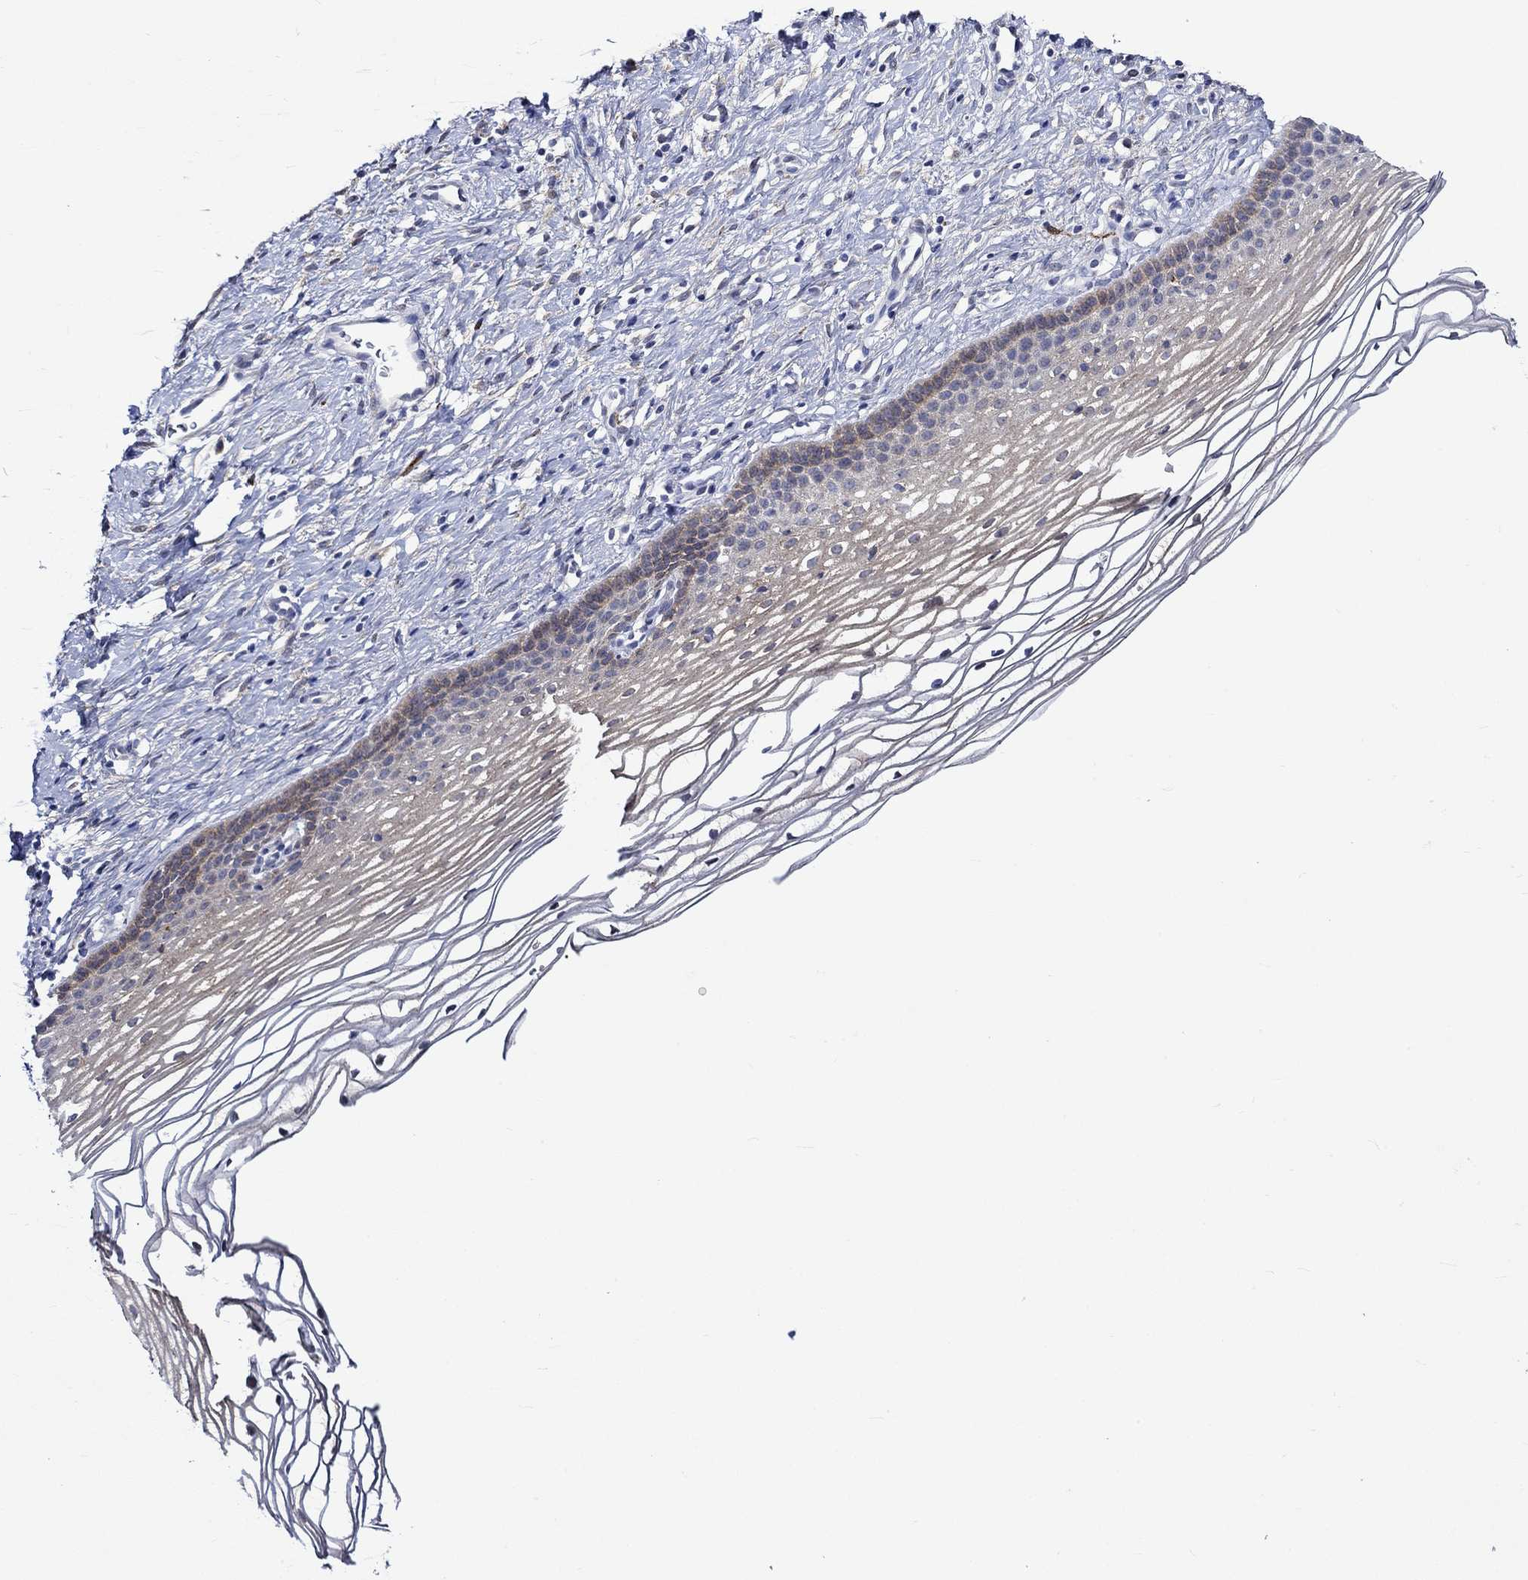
{"staining": {"intensity": "negative", "quantity": "none", "location": "none"}, "tissue": "cervix", "cell_type": "Glandular cells", "image_type": "normal", "snomed": [{"axis": "morphology", "description": "Normal tissue, NOS"}, {"axis": "topography", "description": "Cervix"}], "caption": "This image is of benign cervix stained with IHC to label a protein in brown with the nuclei are counter-stained blue. There is no staining in glandular cells. (DAB (3,3'-diaminobenzidine) IHC with hematoxylin counter stain).", "gene": "CRYAB", "patient": {"sex": "female", "age": 39}}